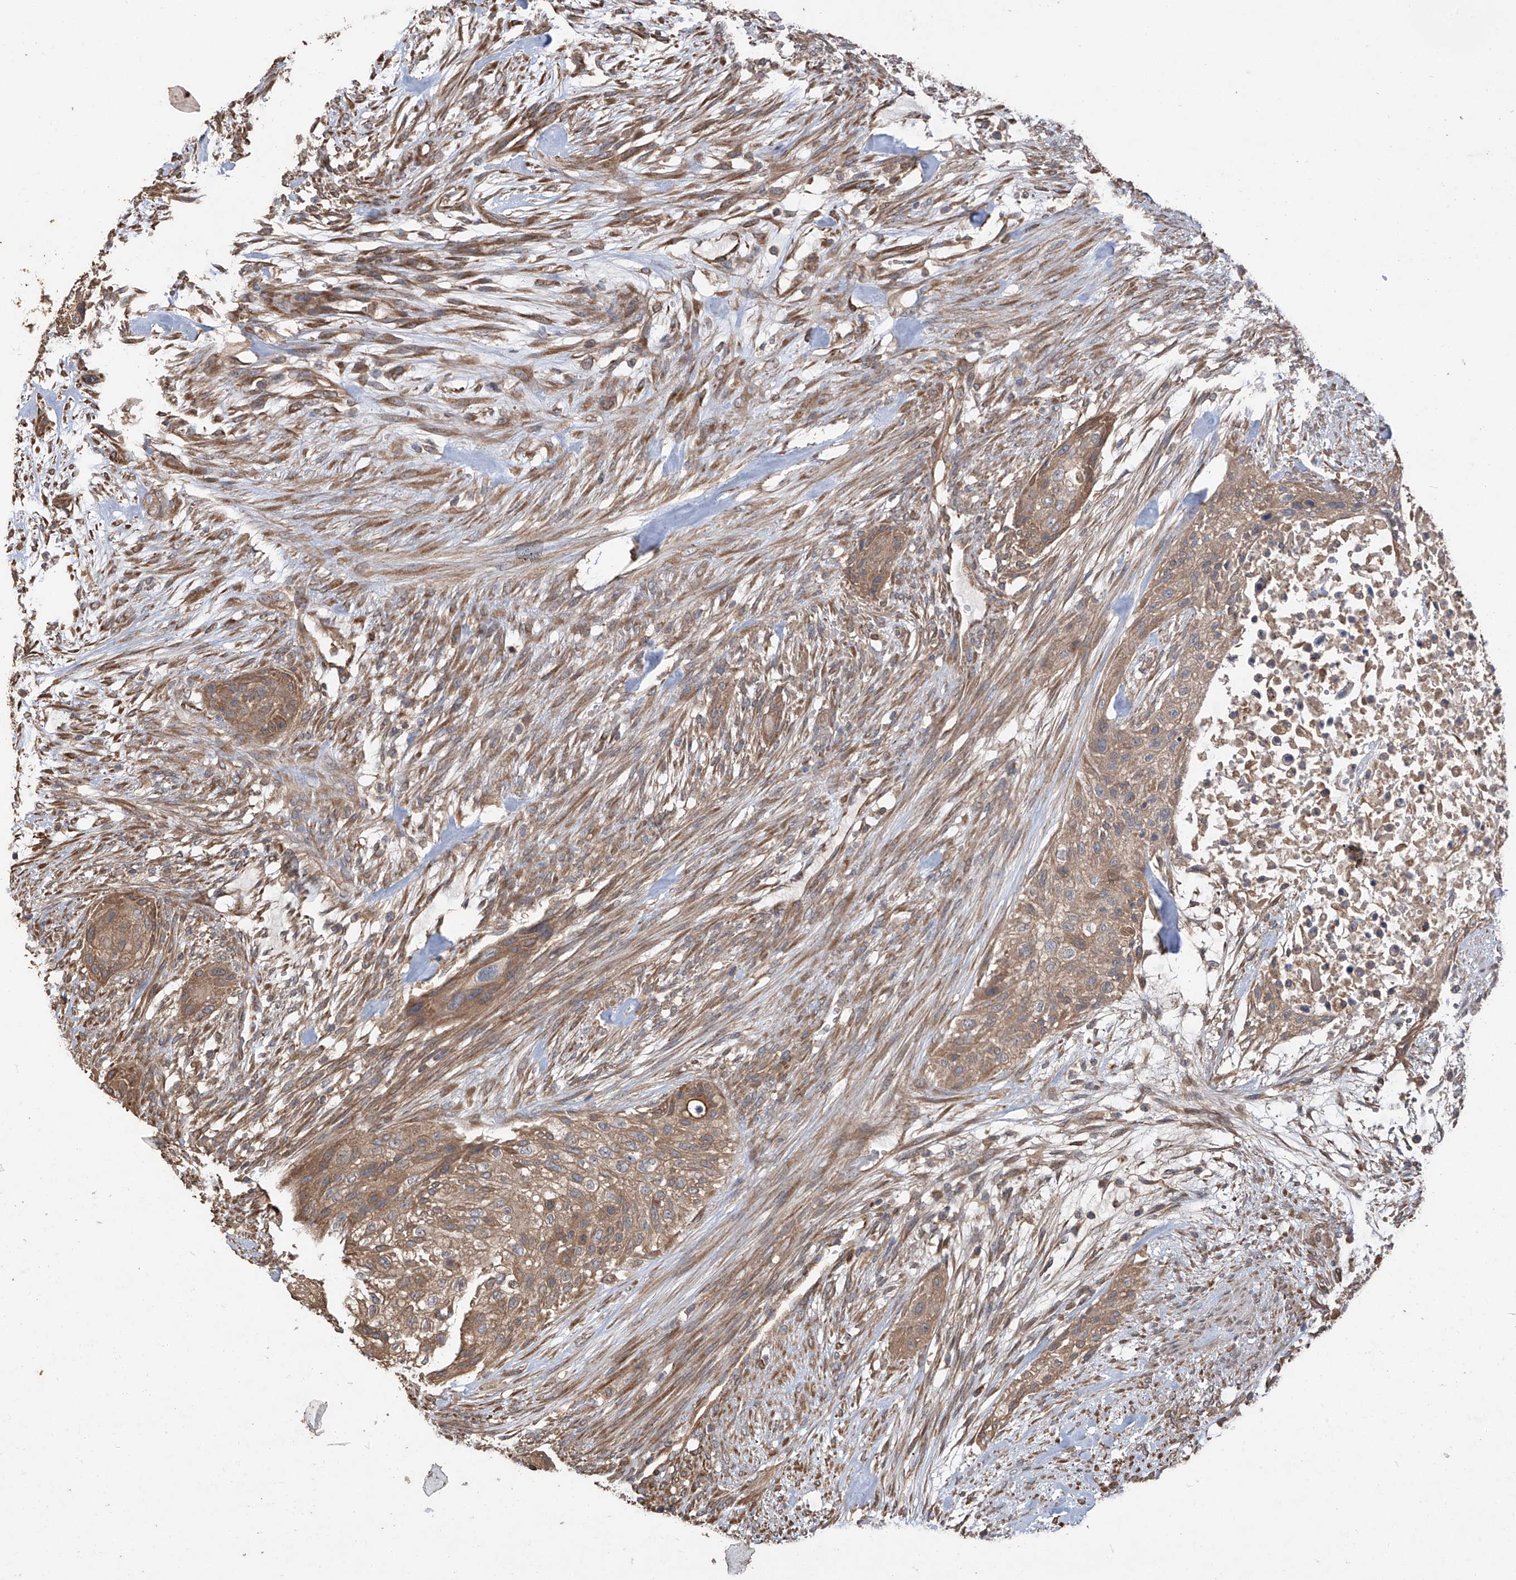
{"staining": {"intensity": "moderate", "quantity": ">75%", "location": "cytoplasmic/membranous"}, "tissue": "urothelial cancer", "cell_type": "Tumor cells", "image_type": "cancer", "snomed": [{"axis": "morphology", "description": "Urothelial carcinoma, High grade"}, {"axis": "topography", "description": "Urinary bladder"}], "caption": "Immunohistochemistry staining of urothelial cancer, which demonstrates medium levels of moderate cytoplasmic/membranous expression in about >75% of tumor cells indicating moderate cytoplasmic/membranous protein expression. The staining was performed using DAB (brown) for protein detection and nuclei were counterstained in hematoxylin (blue).", "gene": "AGBL5", "patient": {"sex": "male", "age": 35}}